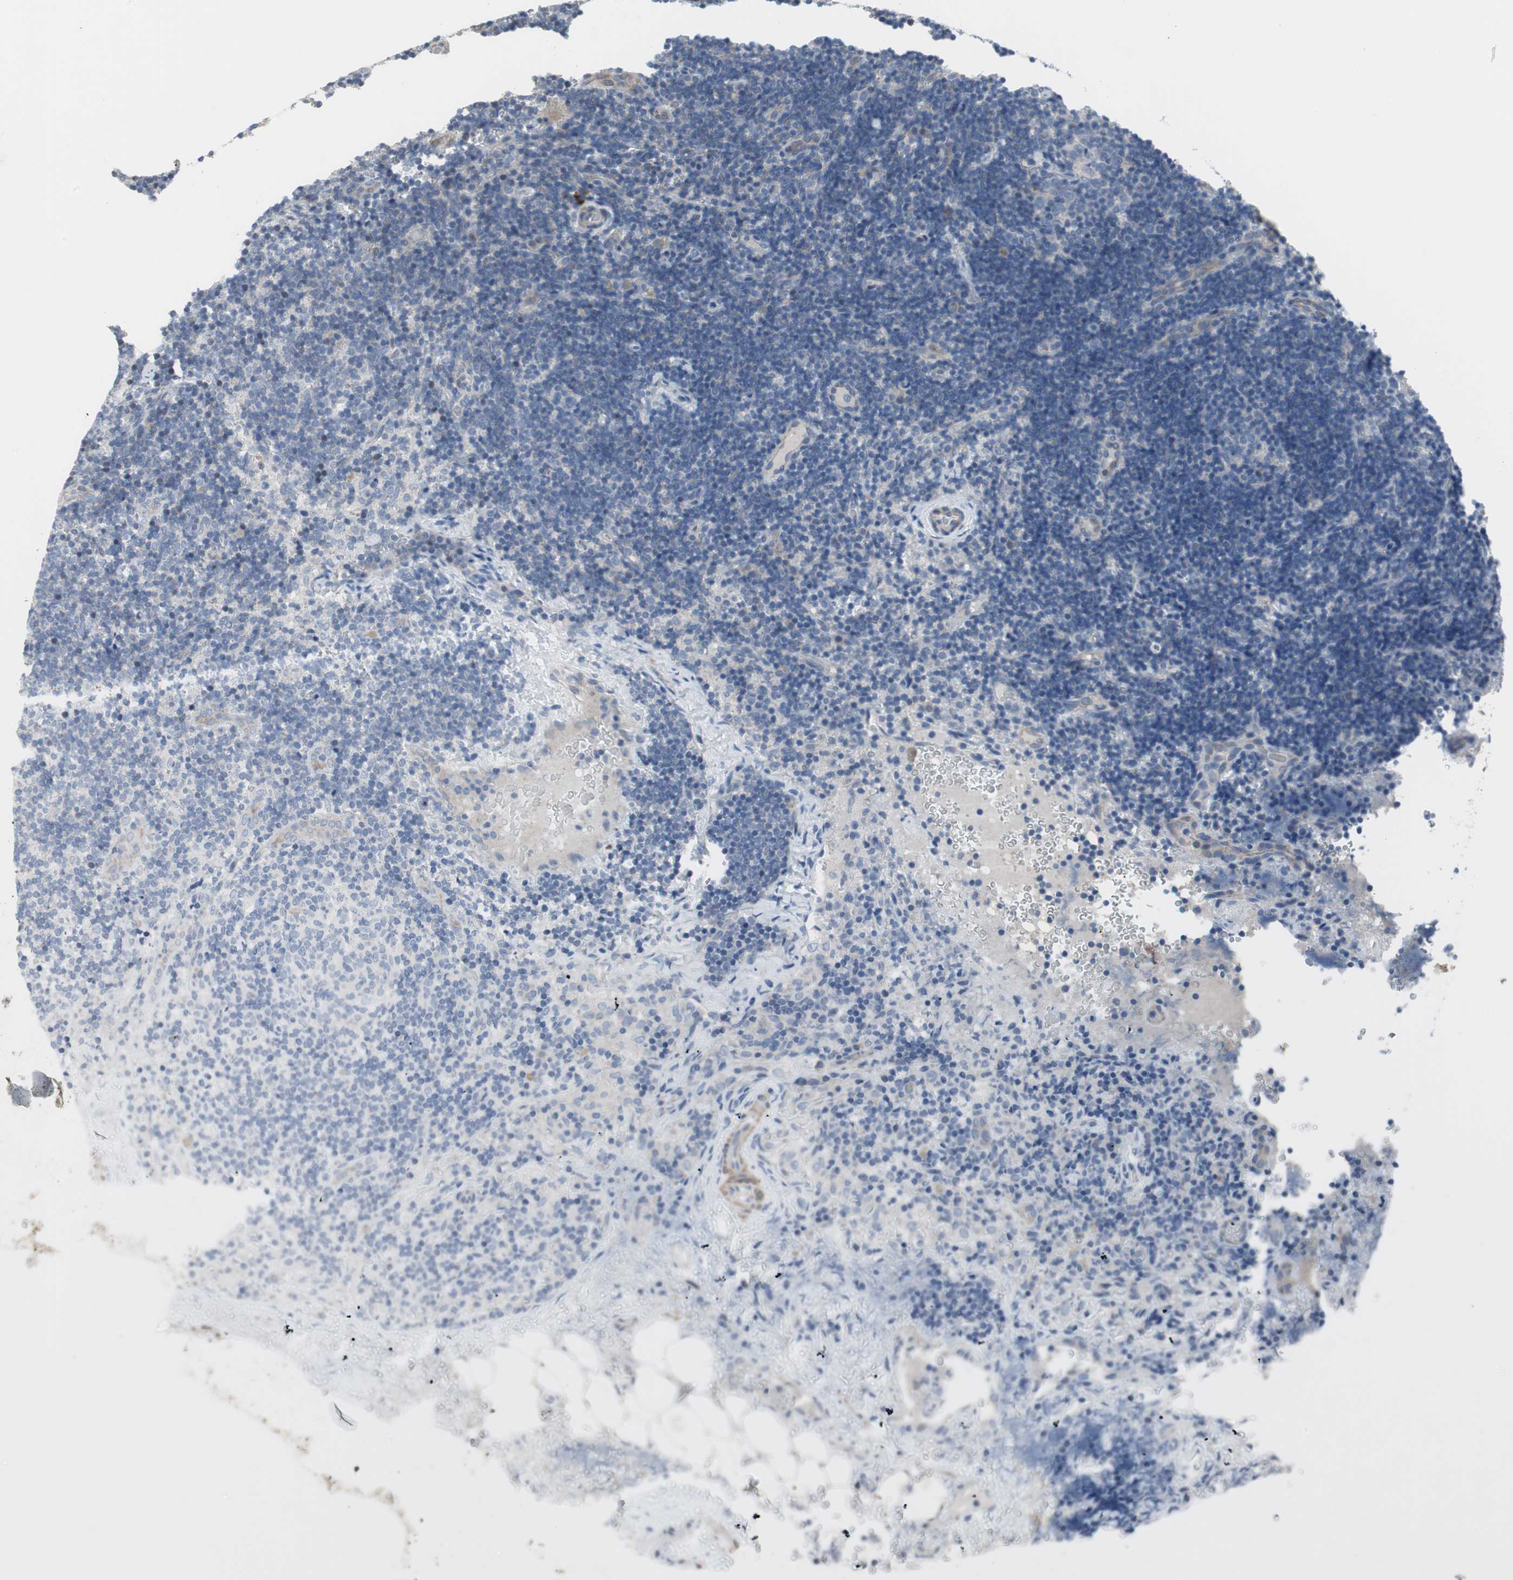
{"staining": {"intensity": "negative", "quantity": "none", "location": "none"}, "tissue": "lymph node", "cell_type": "Germinal center cells", "image_type": "normal", "snomed": [{"axis": "morphology", "description": "Normal tissue, NOS"}, {"axis": "topography", "description": "Lymph node"}], "caption": "Immunohistochemistry (IHC) histopathology image of benign lymph node stained for a protein (brown), which reveals no staining in germinal center cells. The staining was performed using DAB to visualize the protein expression in brown, while the nuclei were stained in blue with hematoxylin (Magnification: 20x).", "gene": "PIGR", "patient": {"sex": "female", "age": 14}}